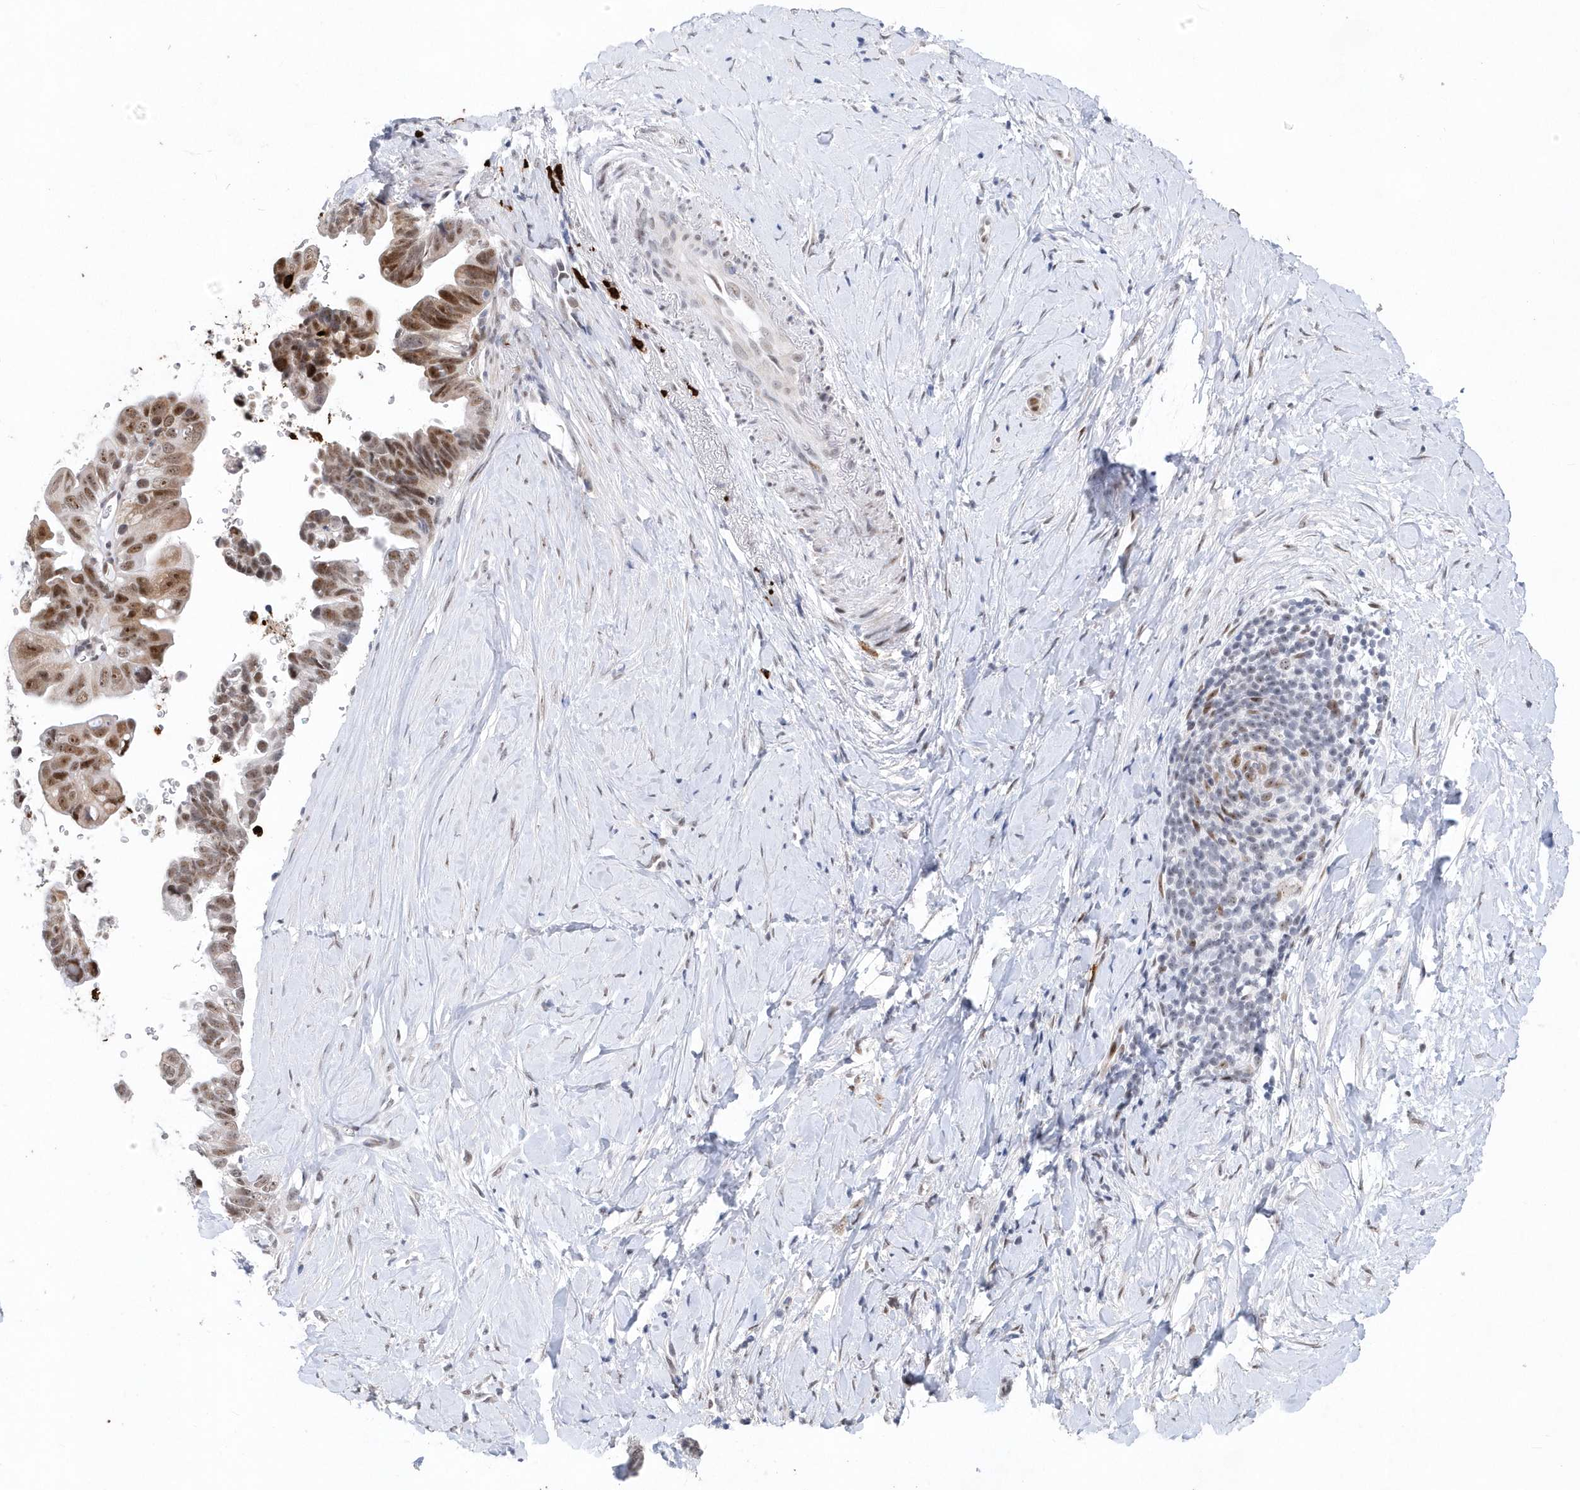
{"staining": {"intensity": "moderate", "quantity": ">75%", "location": "nuclear"}, "tissue": "pancreatic cancer", "cell_type": "Tumor cells", "image_type": "cancer", "snomed": [{"axis": "morphology", "description": "Adenocarcinoma, NOS"}, {"axis": "topography", "description": "Pancreas"}], "caption": "Immunohistochemical staining of human pancreatic adenocarcinoma reveals medium levels of moderate nuclear protein expression in approximately >75% of tumor cells. The protein of interest is shown in brown color, while the nuclei are stained blue.", "gene": "RPP30", "patient": {"sex": "female", "age": 72}}